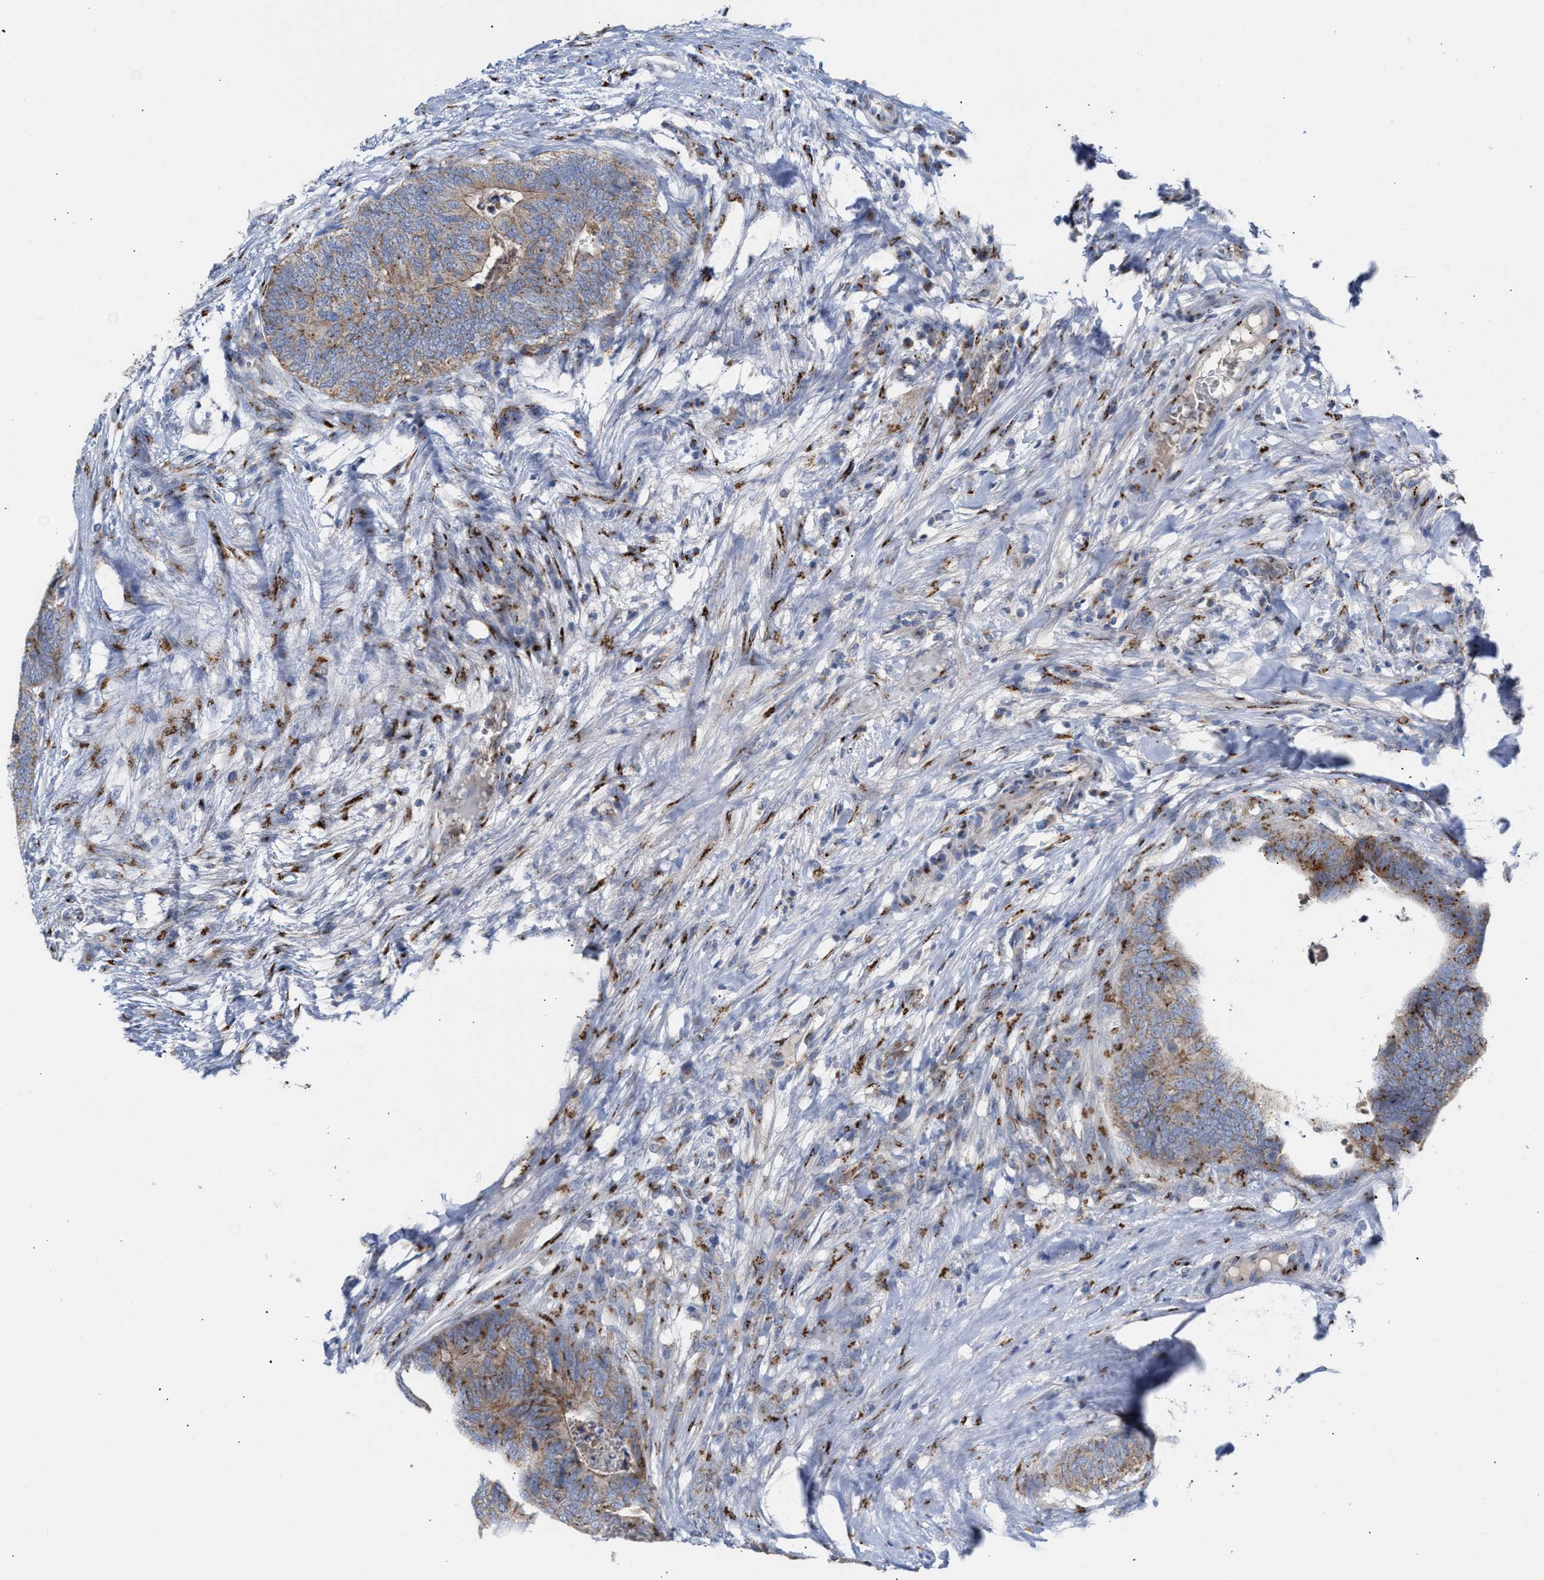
{"staining": {"intensity": "moderate", "quantity": ">75%", "location": "cytoplasmic/membranous"}, "tissue": "colorectal cancer", "cell_type": "Tumor cells", "image_type": "cancer", "snomed": [{"axis": "morphology", "description": "Adenocarcinoma, NOS"}, {"axis": "topography", "description": "Colon"}], "caption": "There is medium levels of moderate cytoplasmic/membranous positivity in tumor cells of colorectal cancer, as demonstrated by immunohistochemical staining (brown color).", "gene": "CCL2", "patient": {"sex": "female", "age": 67}}